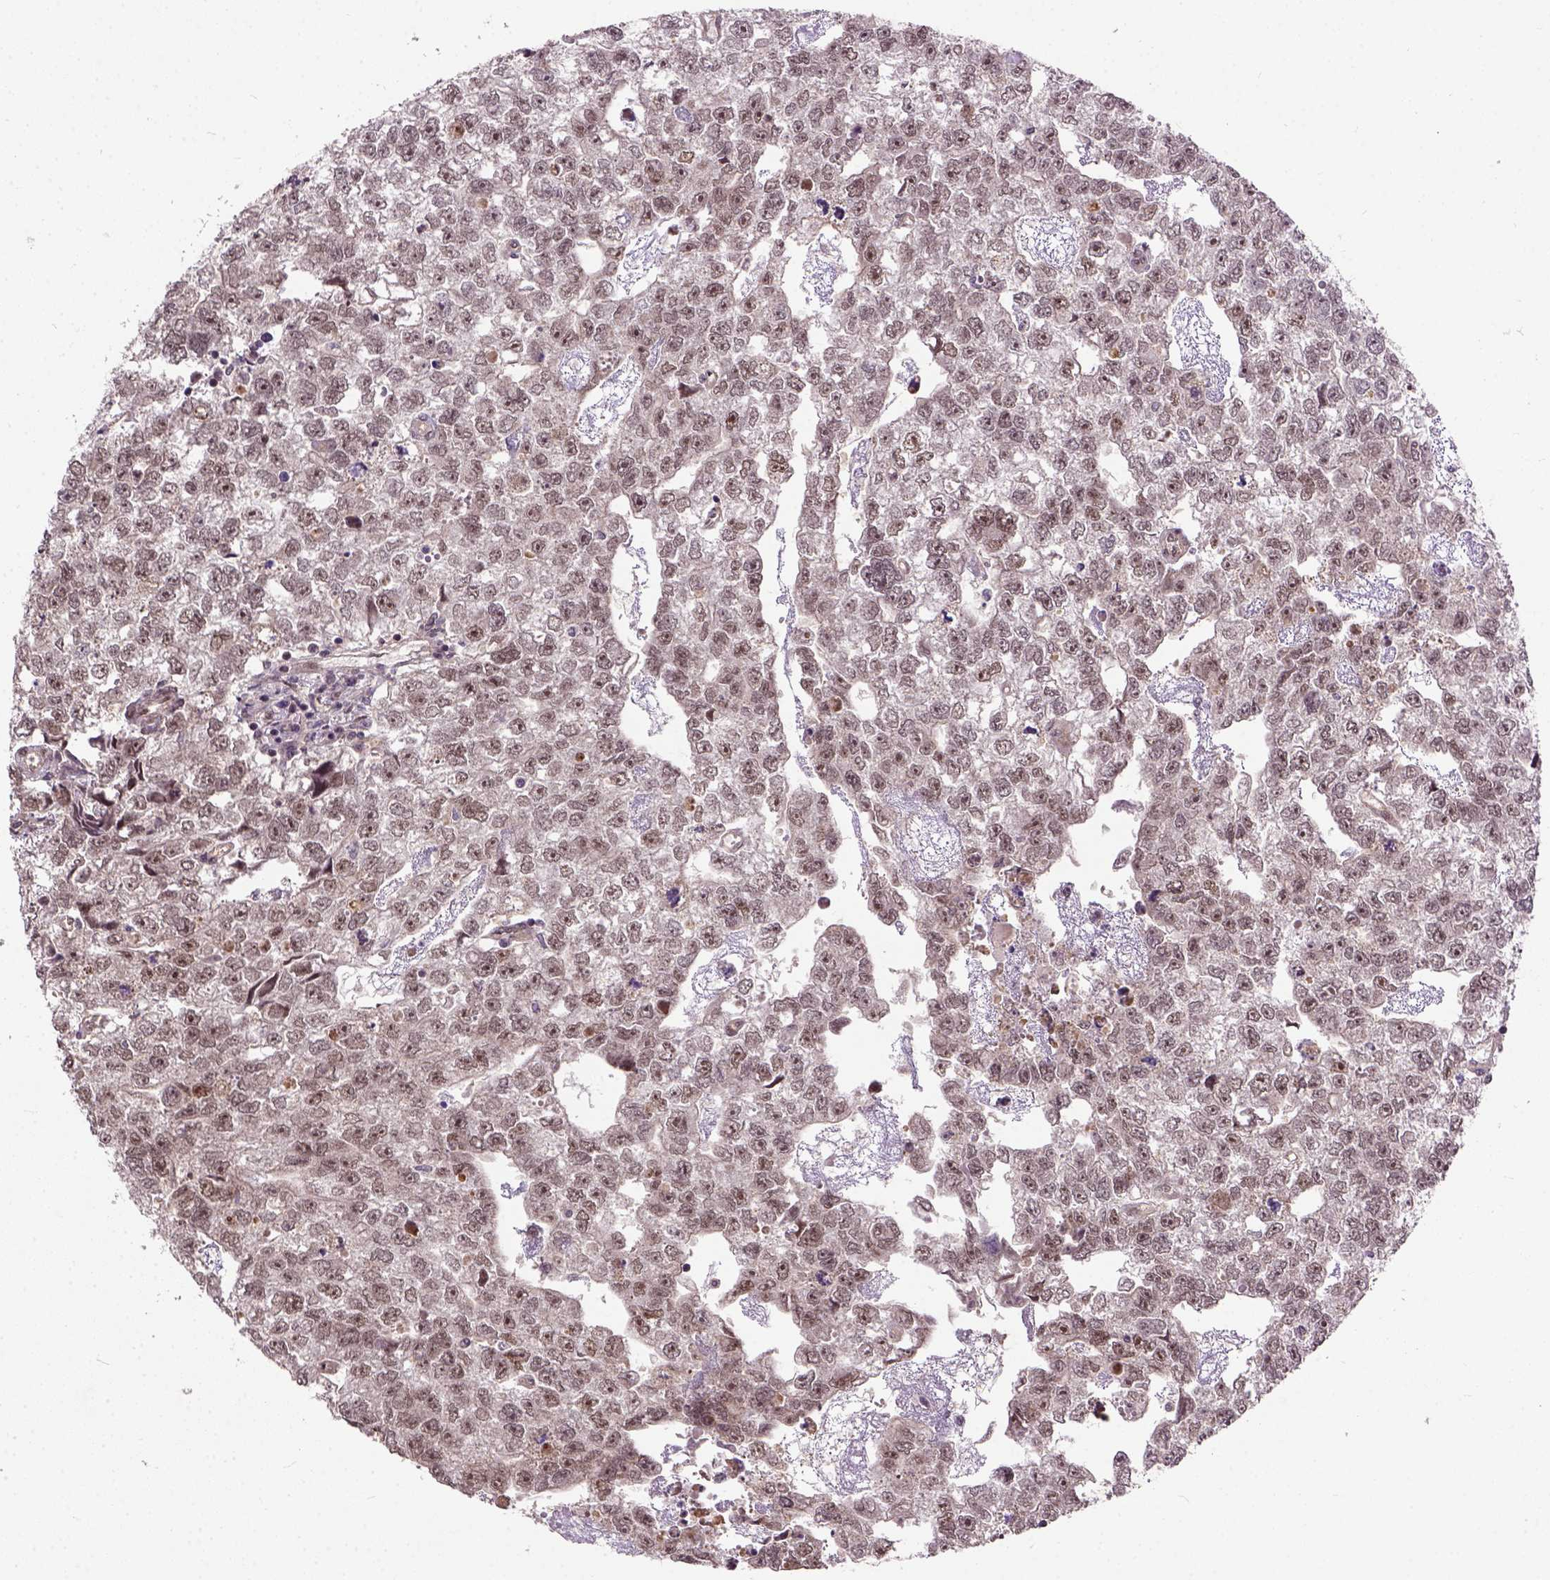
{"staining": {"intensity": "weak", "quantity": ">75%", "location": "nuclear"}, "tissue": "testis cancer", "cell_type": "Tumor cells", "image_type": "cancer", "snomed": [{"axis": "morphology", "description": "Carcinoma, Embryonal, NOS"}, {"axis": "morphology", "description": "Teratoma, malignant, NOS"}, {"axis": "topography", "description": "Testis"}], "caption": "Weak nuclear protein expression is appreciated in approximately >75% of tumor cells in testis embryonal carcinoma. (DAB IHC, brown staining for protein, blue staining for nuclei).", "gene": "ZNF630", "patient": {"sex": "male", "age": 44}}